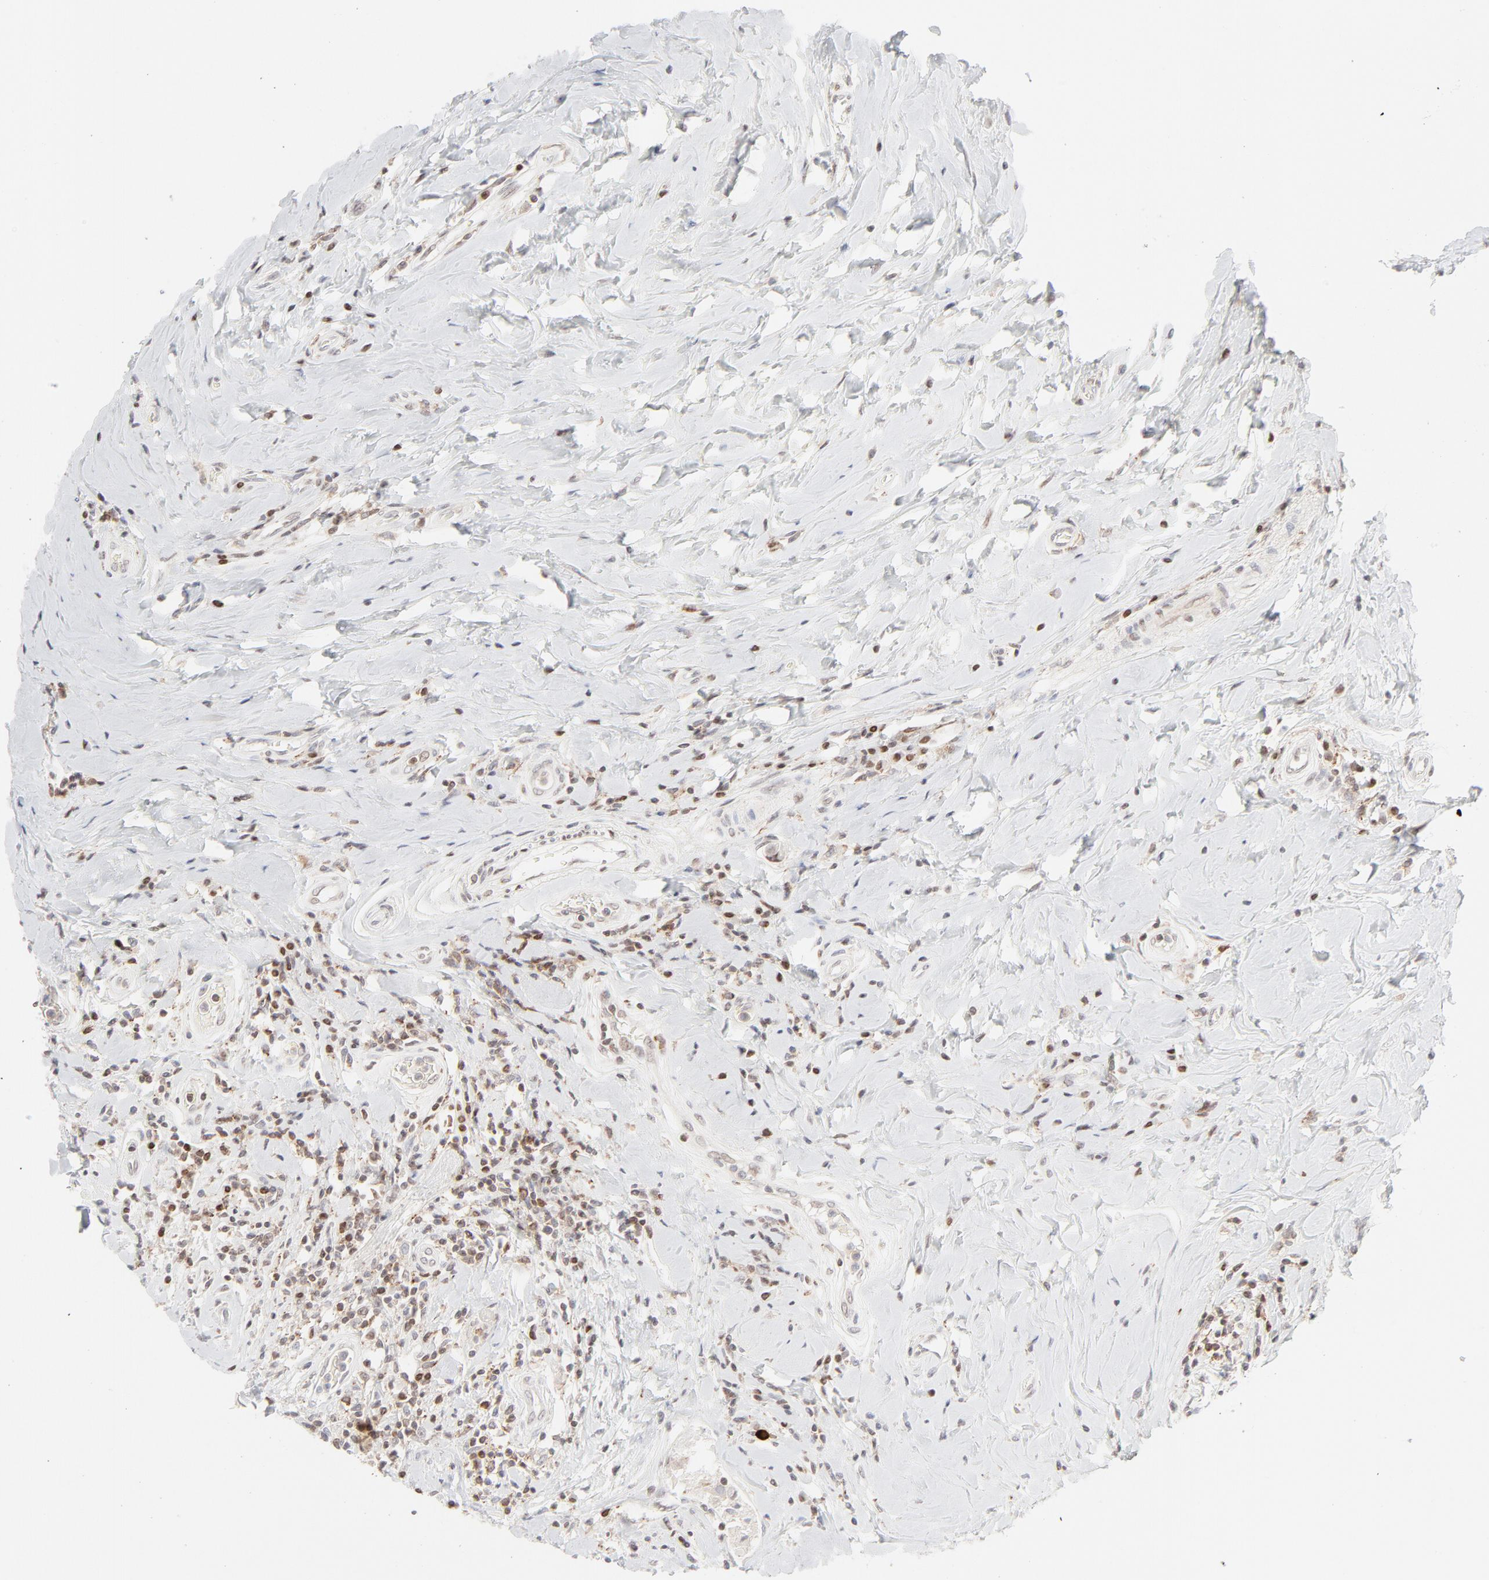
{"staining": {"intensity": "weak", "quantity": "25%-75%", "location": "cytoplasmic/membranous"}, "tissue": "breast cancer", "cell_type": "Tumor cells", "image_type": "cancer", "snomed": [{"axis": "morphology", "description": "Duct carcinoma"}, {"axis": "topography", "description": "Breast"}], "caption": "An image of invasive ductal carcinoma (breast) stained for a protein exhibits weak cytoplasmic/membranous brown staining in tumor cells. (brown staining indicates protein expression, while blue staining denotes nuclei).", "gene": "PRKCB", "patient": {"sex": "female", "age": 27}}